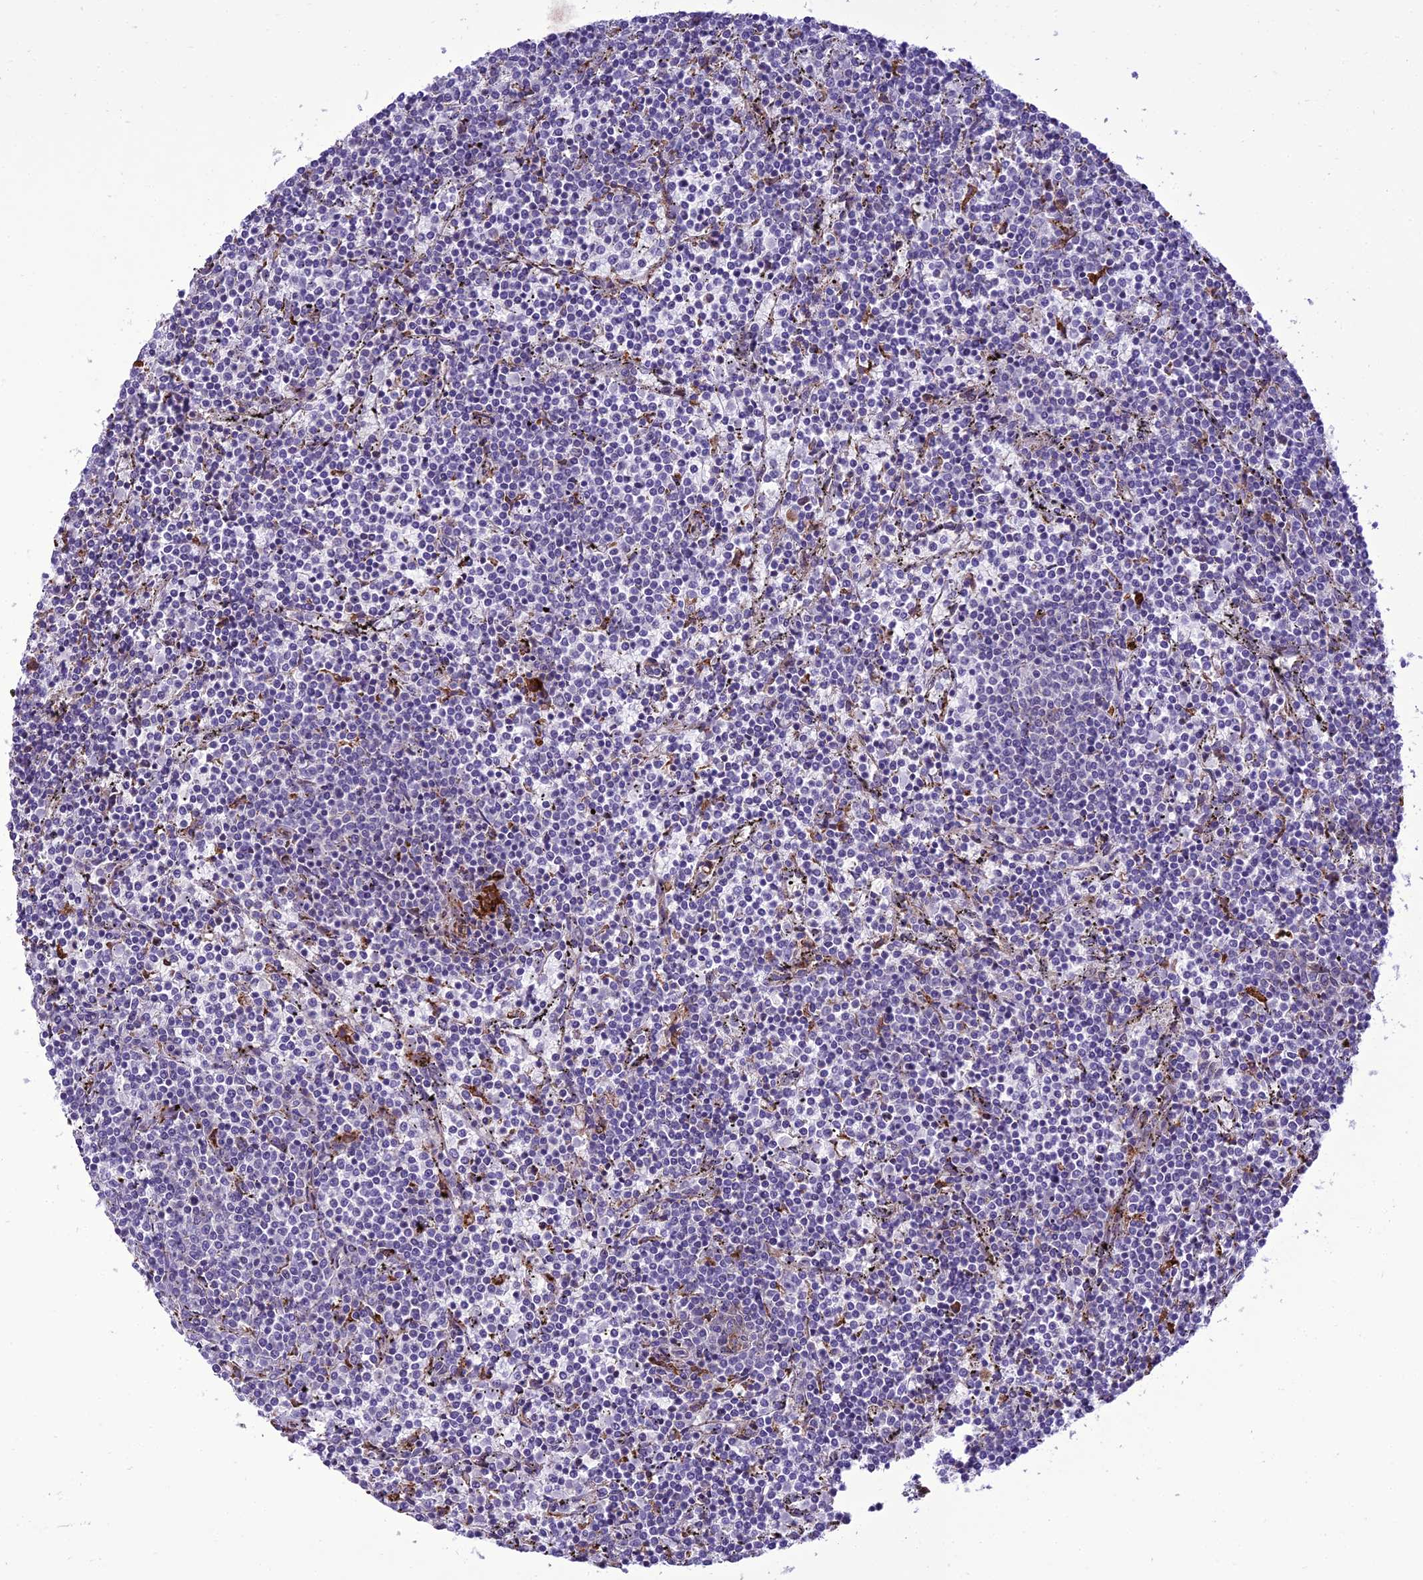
{"staining": {"intensity": "negative", "quantity": "none", "location": "none"}, "tissue": "lymphoma", "cell_type": "Tumor cells", "image_type": "cancer", "snomed": [{"axis": "morphology", "description": "Malignant lymphoma, non-Hodgkin's type, Low grade"}, {"axis": "topography", "description": "Spleen"}], "caption": "Immunohistochemistry image of neoplastic tissue: malignant lymphoma, non-Hodgkin's type (low-grade) stained with DAB demonstrates no significant protein expression in tumor cells.", "gene": "NEURL2", "patient": {"sex": "female", "age": 50}}